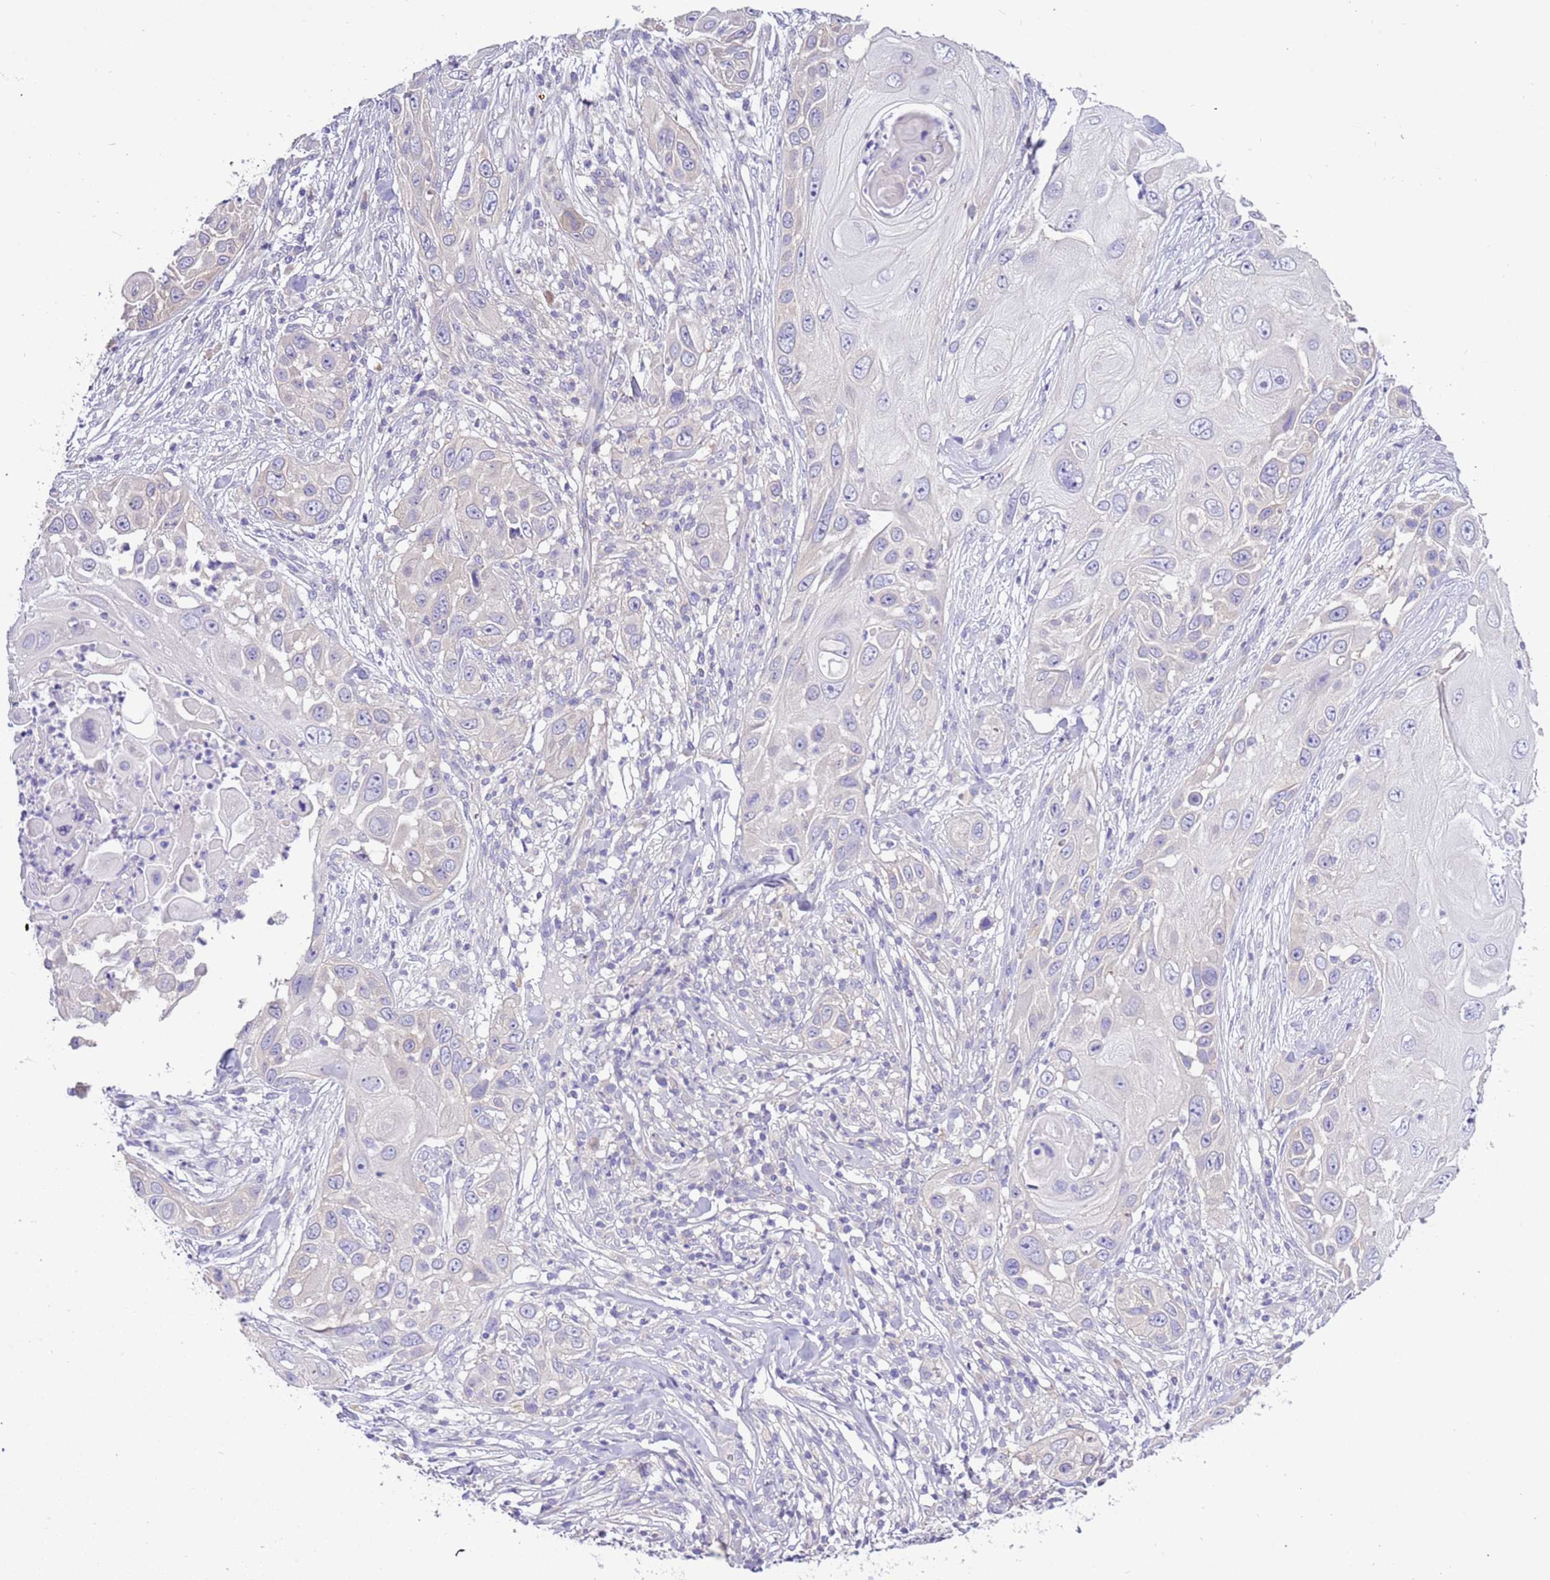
{"staining": {"intensity": "negative", "quantity": "none", "location": "none"}, "tissue": "skin cancer", "cell_type": "Tumor cells", "image_type": "cancer", "snomed": [{"axis": "morphology", "description": "Squamous cell carcinoma, NOS"}, {"axis": "topography", "description": "Skin"}], "caption": "Squamous cell carcinoma (skin) stained for a protein using immunohistochemistry (IHC) reveals no positivity tumor cells.", "gene": "STIP1", "patient": {"sex": "female", "age": 44}}